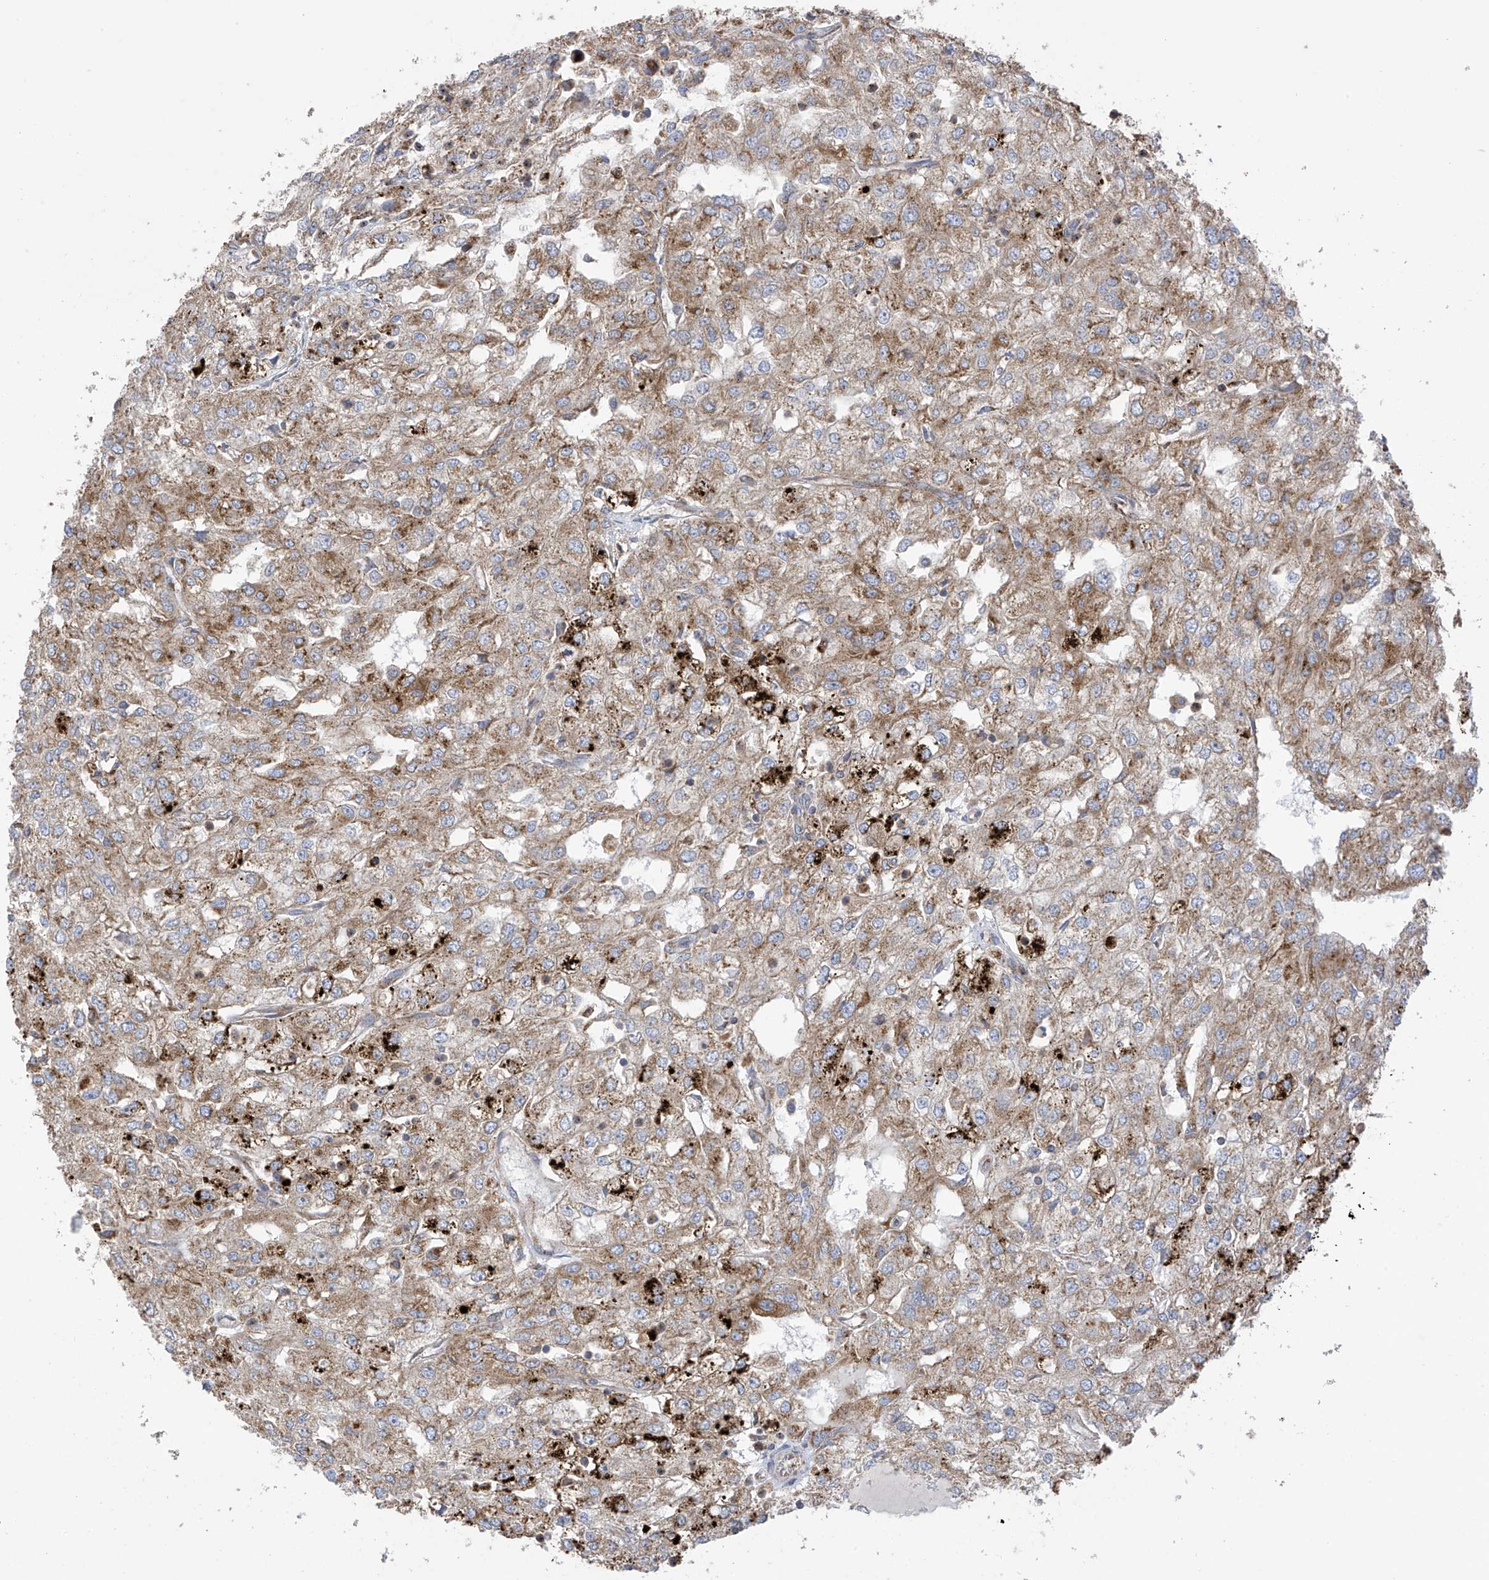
{"staining": {"intensity": "weak", "quantity": ">75%", "location": "cytoplasmic/membranous"}, "tissue": "renal cancer", "cell_type": "Tumor cells", "image_type": "cancer", "snomed": [{"axis": "morphology", "description": "Adenocarcinoma, NOS"}, {"axis": "topography", "description": "Kidney"}], "caption": "The image demonstrates staining of adenocarcinoma (renal), revealing weak cytoplasmic/membranous protein staining (brown color) within tumor cells. (DAB (3,3'-diaminobenzidine) IHC with brightfield microscopy, high magnification).", "gene": "ITM2B", "patient": {"sex": "female", "age": 54}}